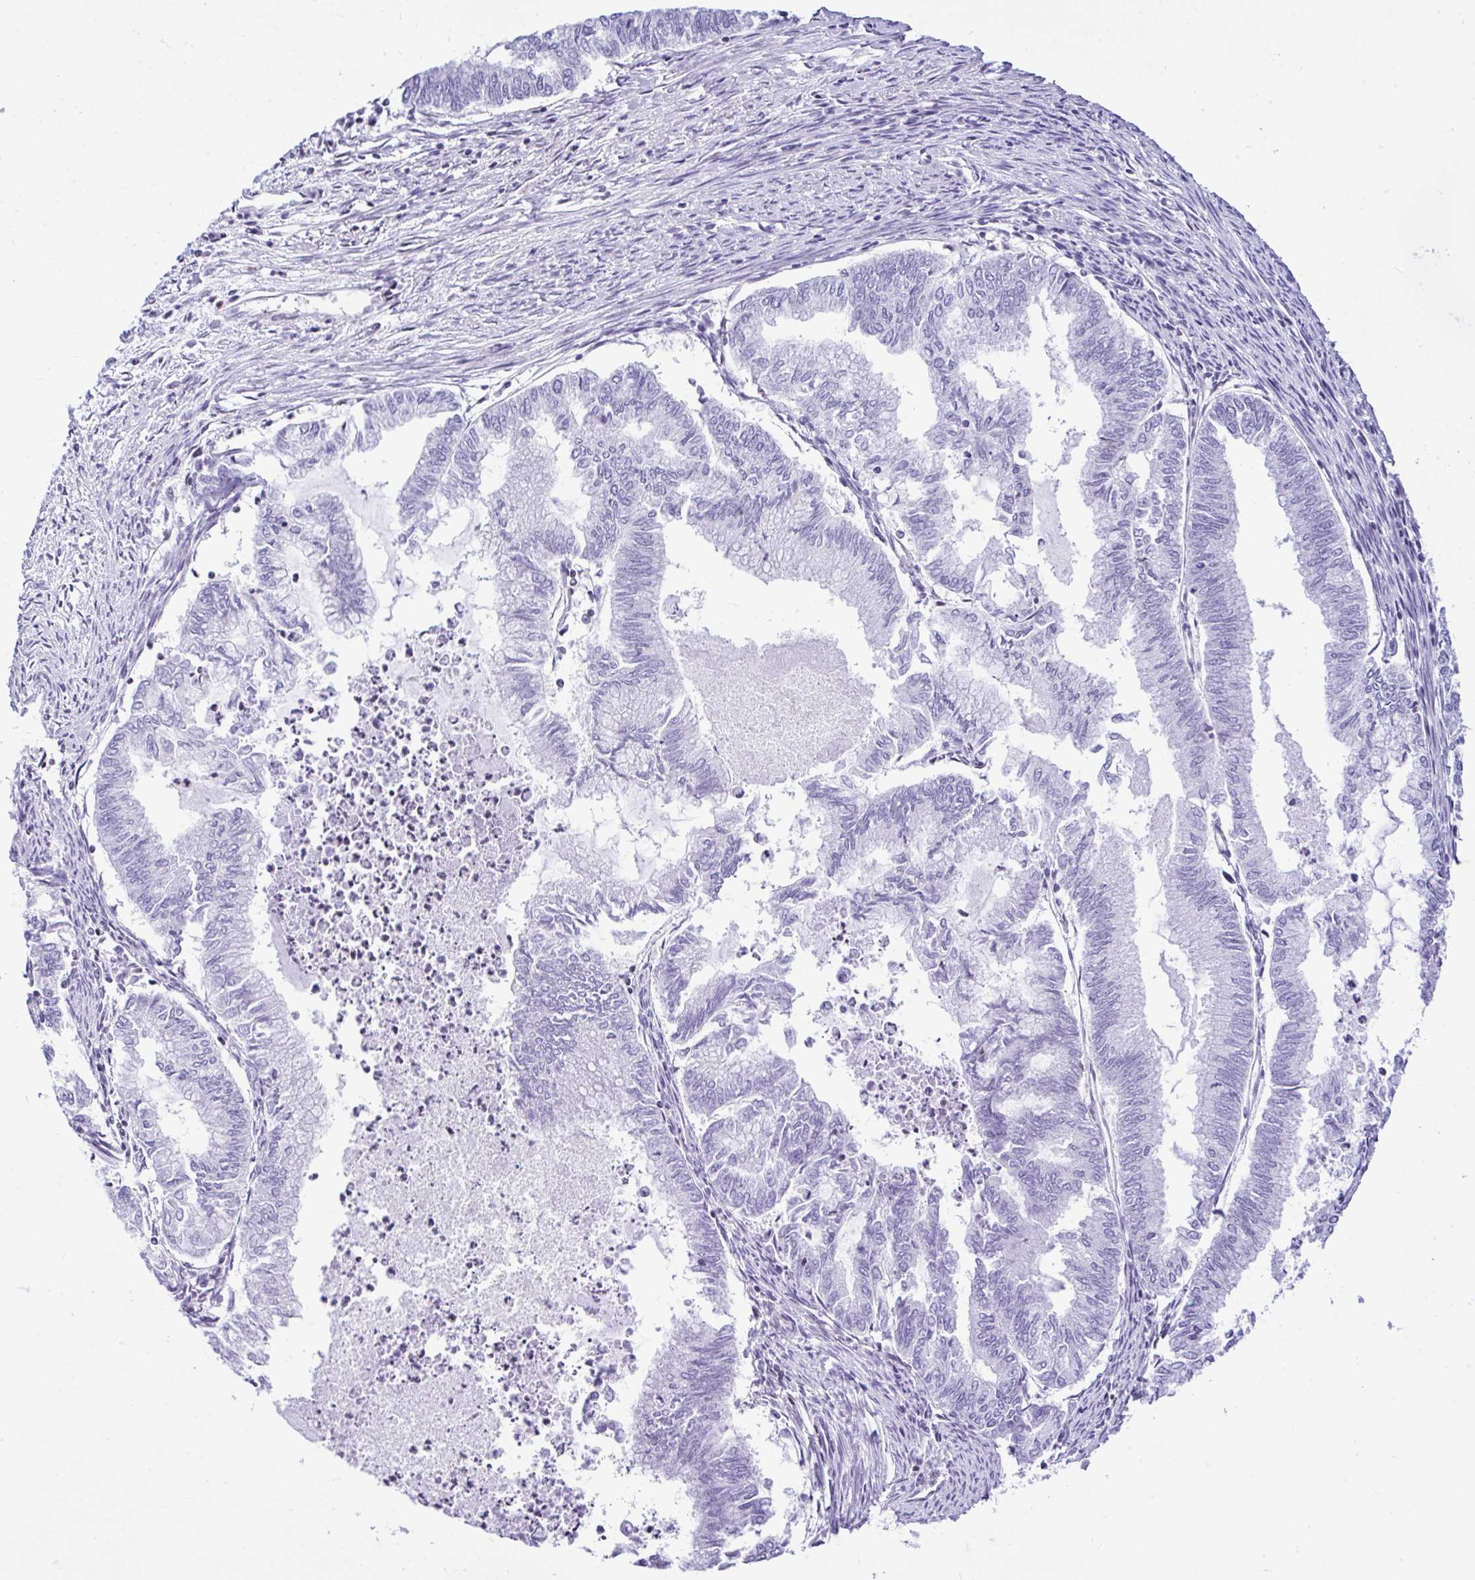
{"staining": {"intensity": "negative", "quantity": "none", "location": "none"}, "tissue": "endometrial cancer", "cell_type": "Tumor cells", "image_type": "cancer", "snomed": [{"axis": "morphology", "description": "Adenocarcinoma, NOS"}, {"axis": "topography", "description": "Endometrium"}], "caption": "Immunohistochemistry (IHC) image of neoplastic tissue: adenocarcinoma (endometrial) stained with DAB reveals no significant protein positivity in tumor cells.", "gene": "KRT27", "patient": {"sex": "female", "age": 79}}